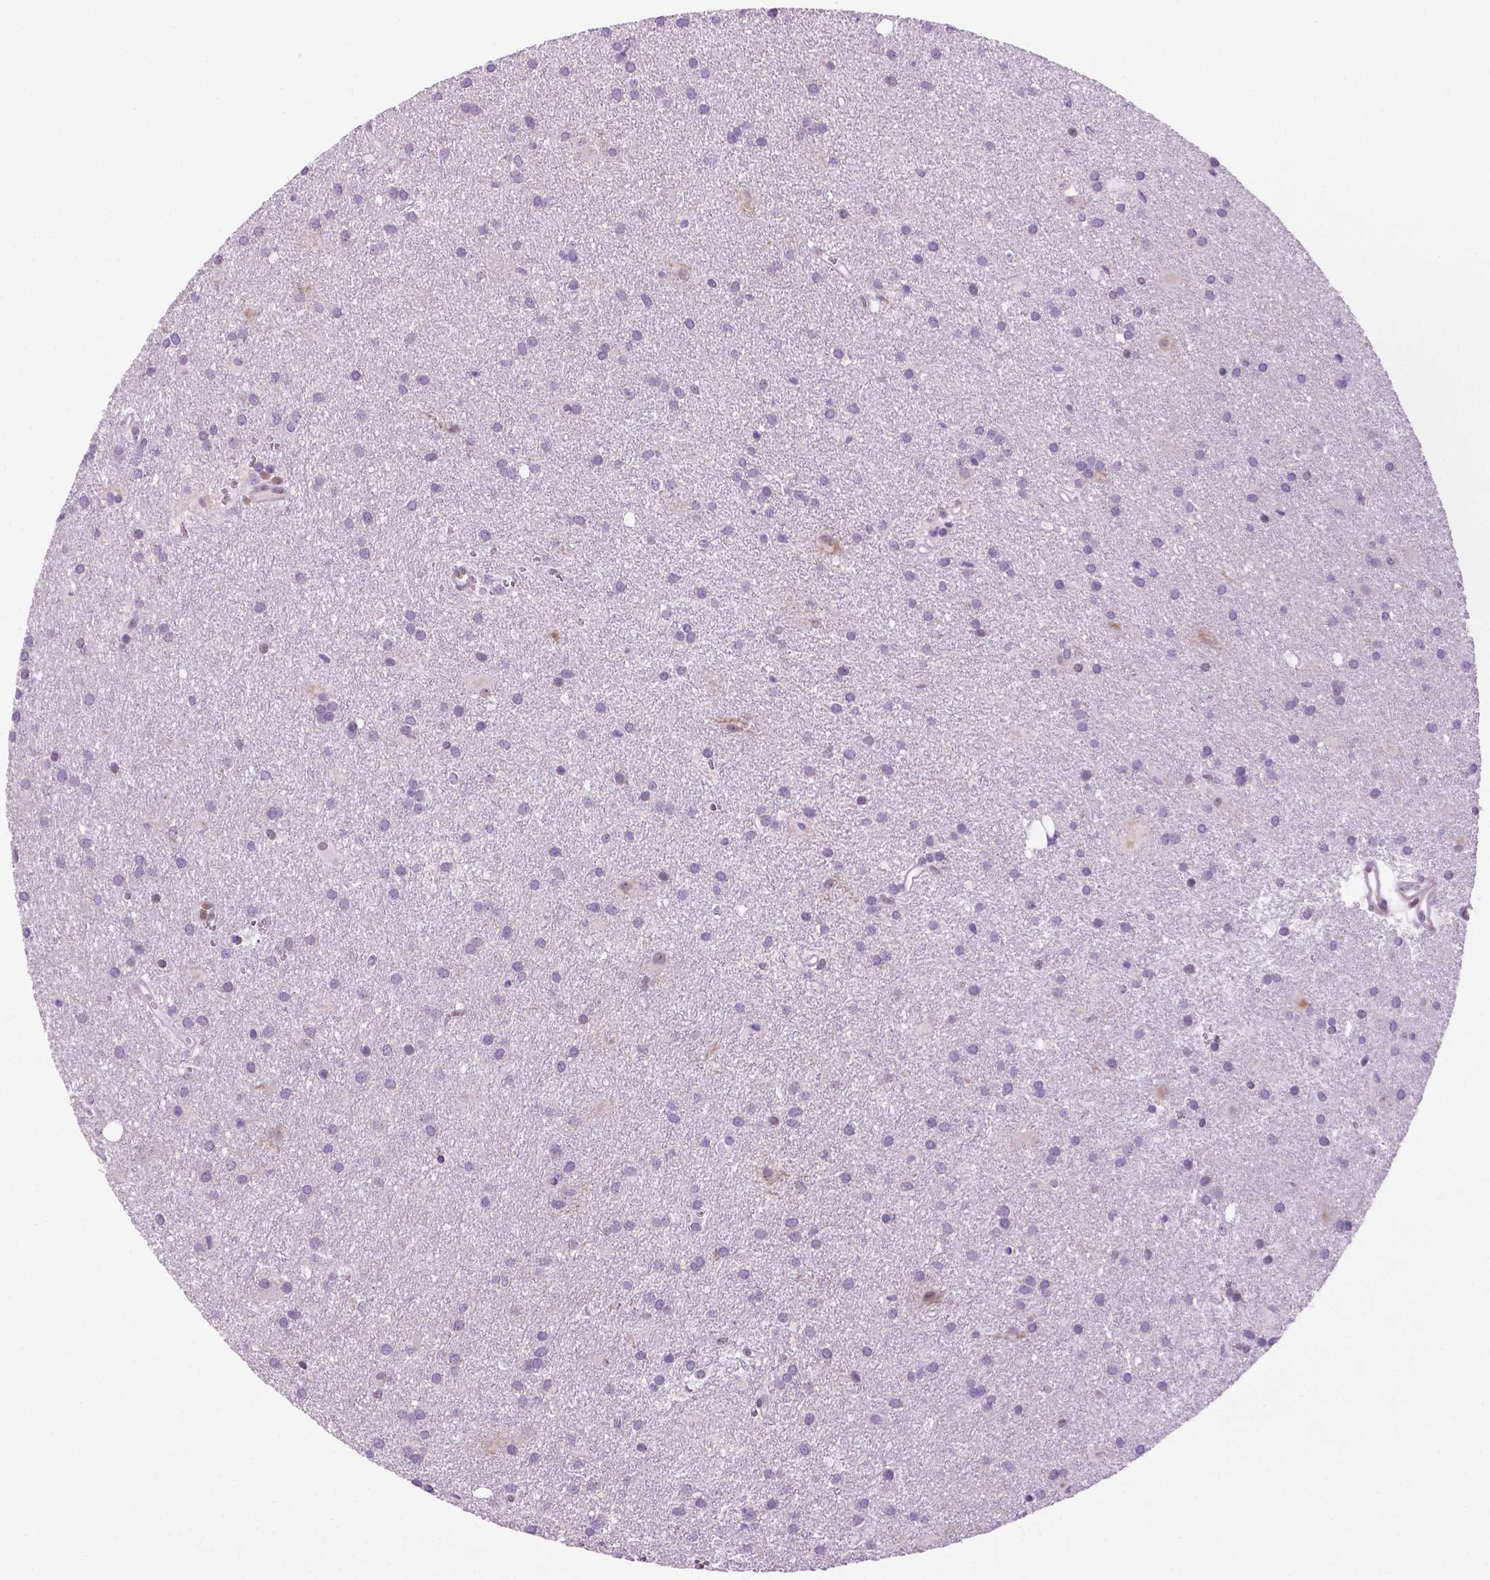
{"staining": {"intensity": "negative", "quantity": "none", "location": "none"}, "tissue": "glioma", "cell_type": "Tumor cells", "image_type": "cancer", "snomed": [{"axis": "morphology", "description": "Glioma, malignant, Low grade"}, {"axis": "topography", "description": "Brain"}], "caption": "Immunohistochemistry micrograph of human glioma stained for a protein (brown), which demonstrates no positivity in tumor cells.", "gene": "C18orf21", "patient": {"sex": "male", "age": 58}}